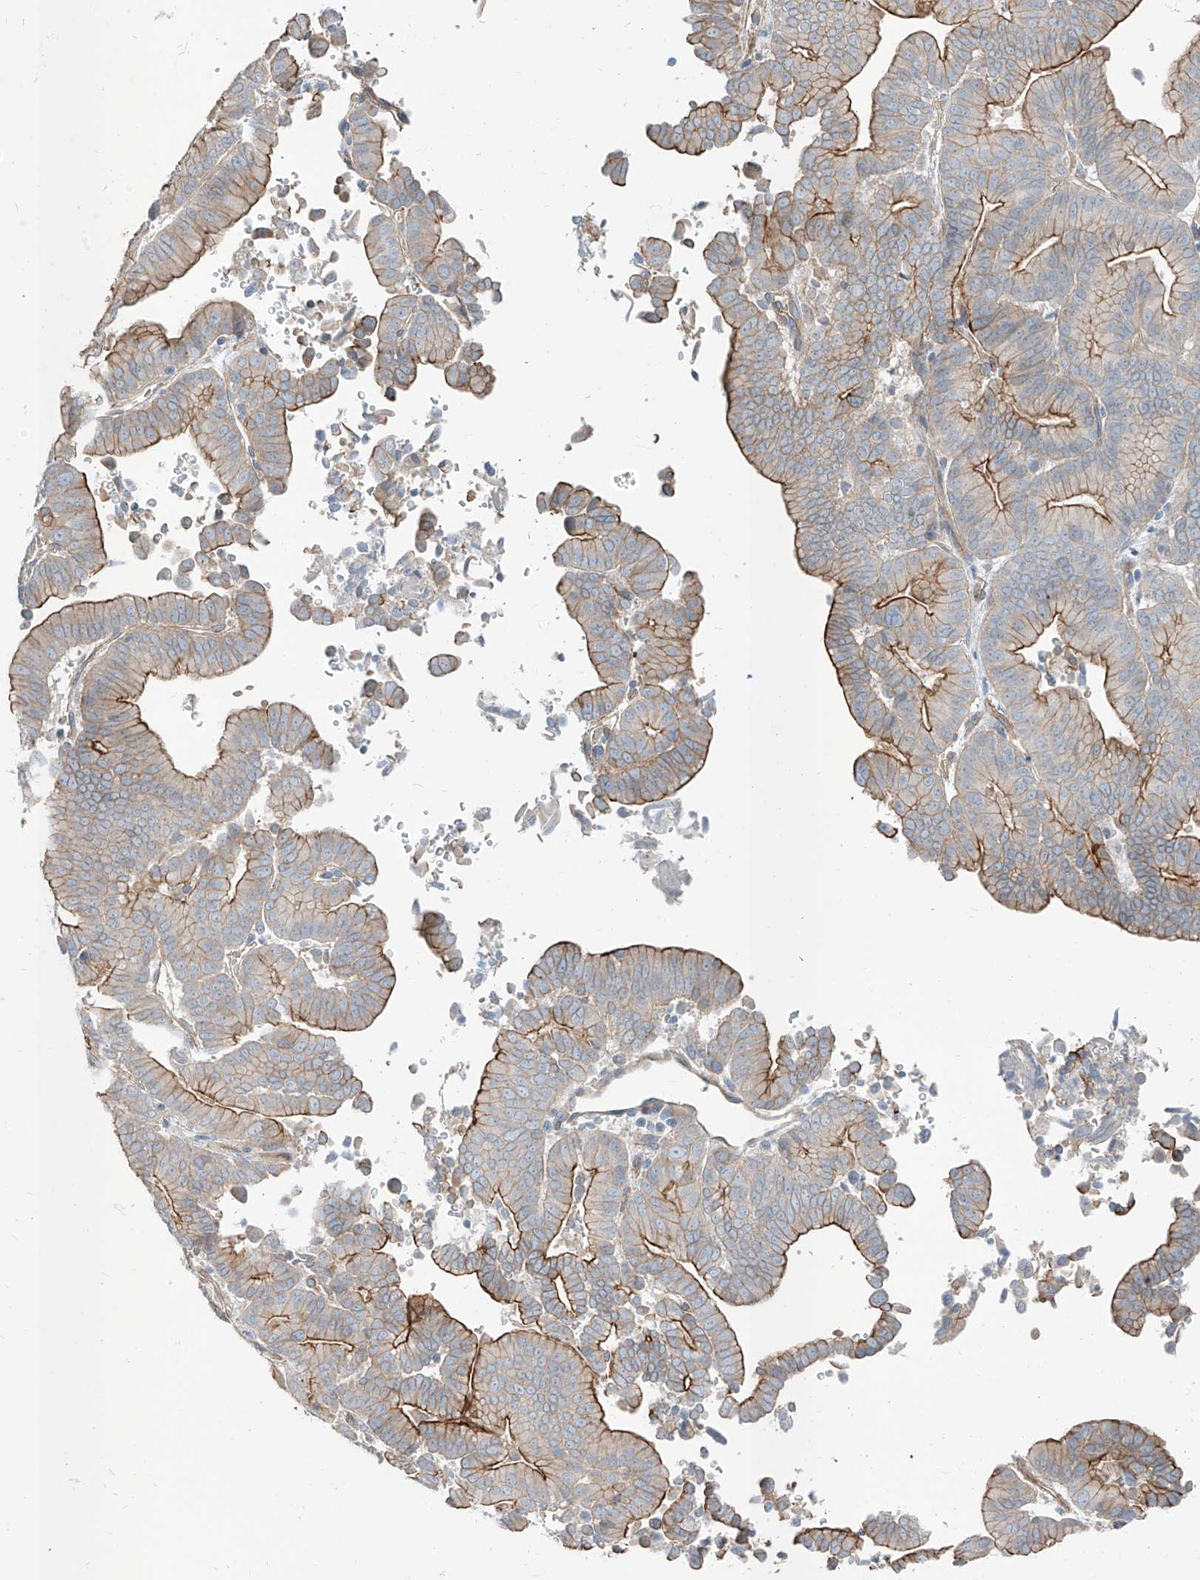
{"staining": {"intensity": "moderate", "quantity": "25%-75%", "location": "cytoplasmic/membranous"}, "tissue": "liver cancer", "cell_type": "Tumor cells", "image_type": "cancer", "snomed": [{"axis": "morphology", "description": "Cholangiocarcinoma"}, {"axis": "topography", "description": "Liver"}], "caption": "Tumor cells demonstrate medium levels of moderate cytoplasmic/membranous positivity in about 25%-75% of cells in liver cholangiocarcinoma.", "gene": "EPHX4", "patient": {"sex": "female", "age": 75}}